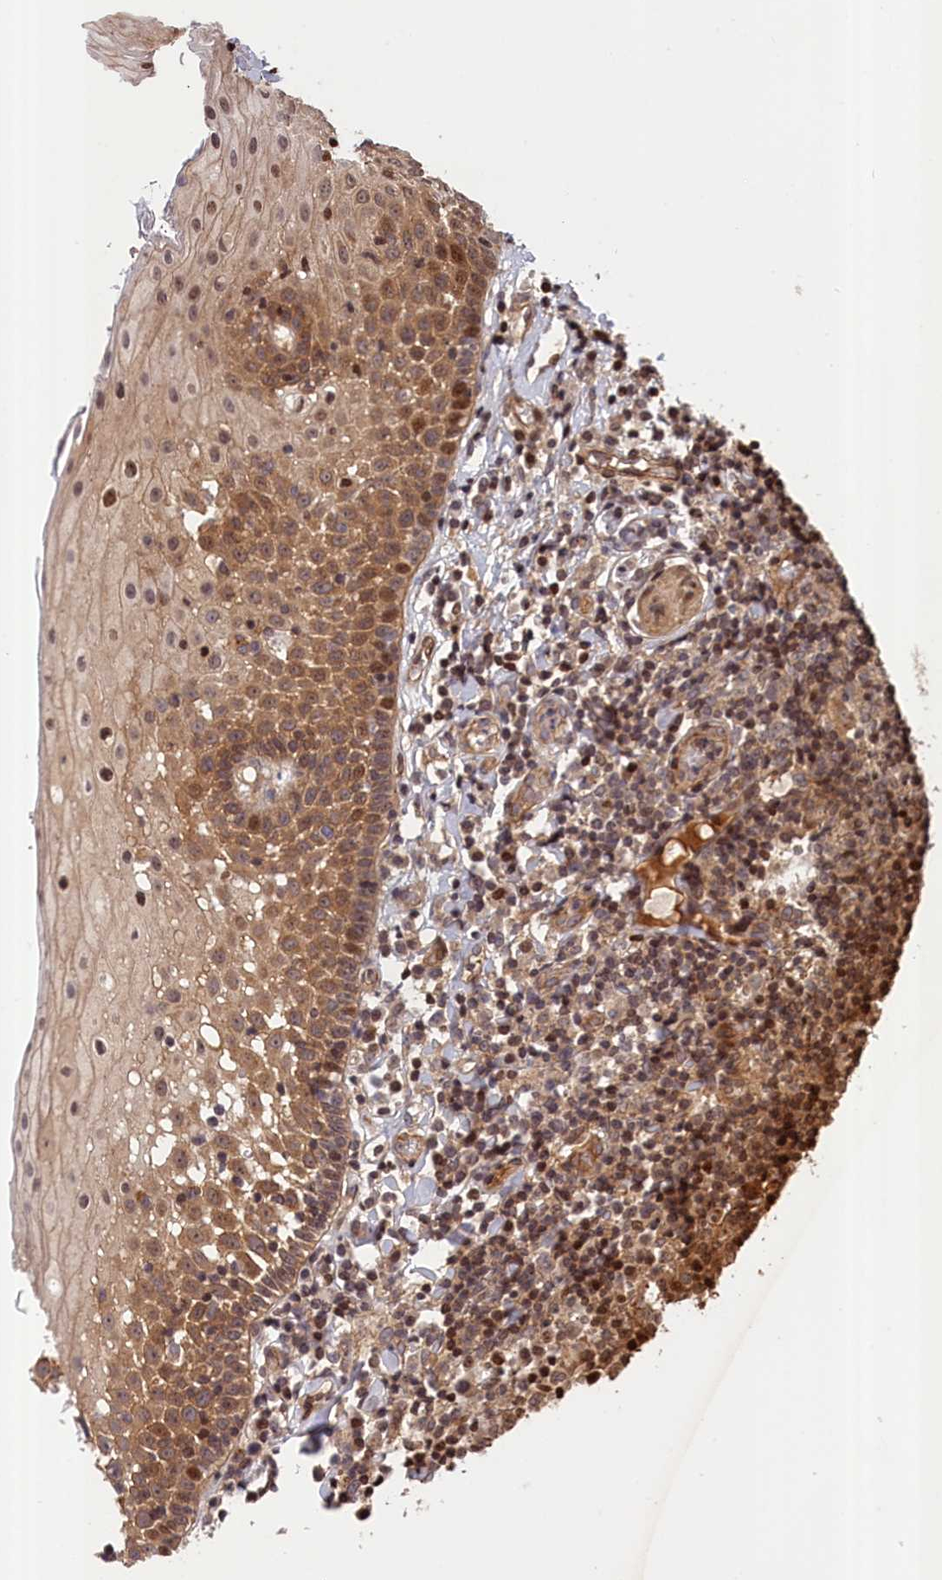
{"staining": {"intensity": "moderate", "quantity": "25%-75%", "location": "cytoplasmic/membranous,nuclear"}, "tissue": "oral mucosa", "cell_type": "Squamous epithelial cells", "image_type": "normal", "snomed": [{"axis": "morphology", "description": "Normal tissue, NOS"}, {"axis": "topography", "description": "Oral tissue"}], "caption": "Squamous epithelial cells show medium levels of moderate cytoplasmic/membranous,nuclear expression in about 25%-75% of cells in benign oral mucosa.", "gene": "CEP44", "patient": {"sex": "female", "age": 69}}